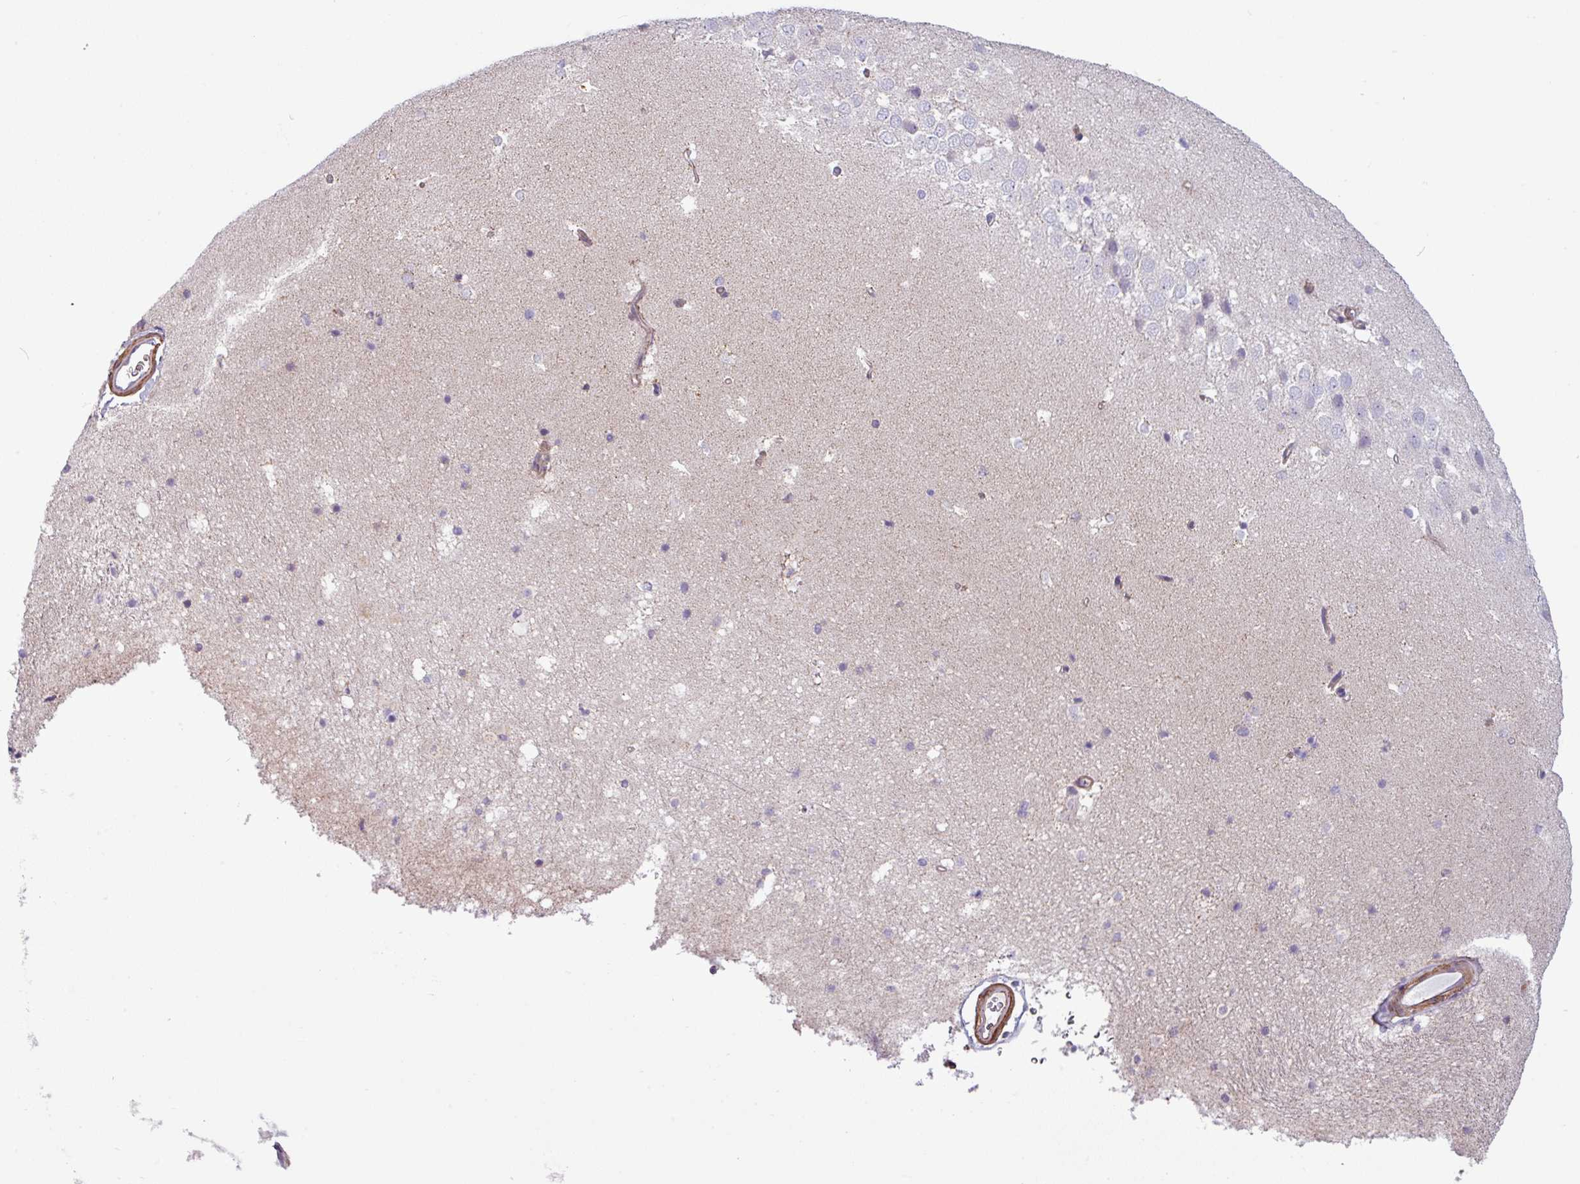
{"staining": {"intensity": "negative", "quantity": "none", "location": "none"}, "tissue": "hippocampus", "cell_type": "Glial cells", "image_type": "normal", "snomed": [{"axis": "morphology", "description": "Normal tissue, NOS"}, {"axis": "topography", "description": "Hippocampus"}], "caption": "Unremarkable hippocampus was stained to show a protein in brown. There is no significant expression in glial cells. (Brightfield microscopy of DAB IHC at high magnification).", "gene": "BTN2A2", "patient": {"sex": "male", "age": 37}}